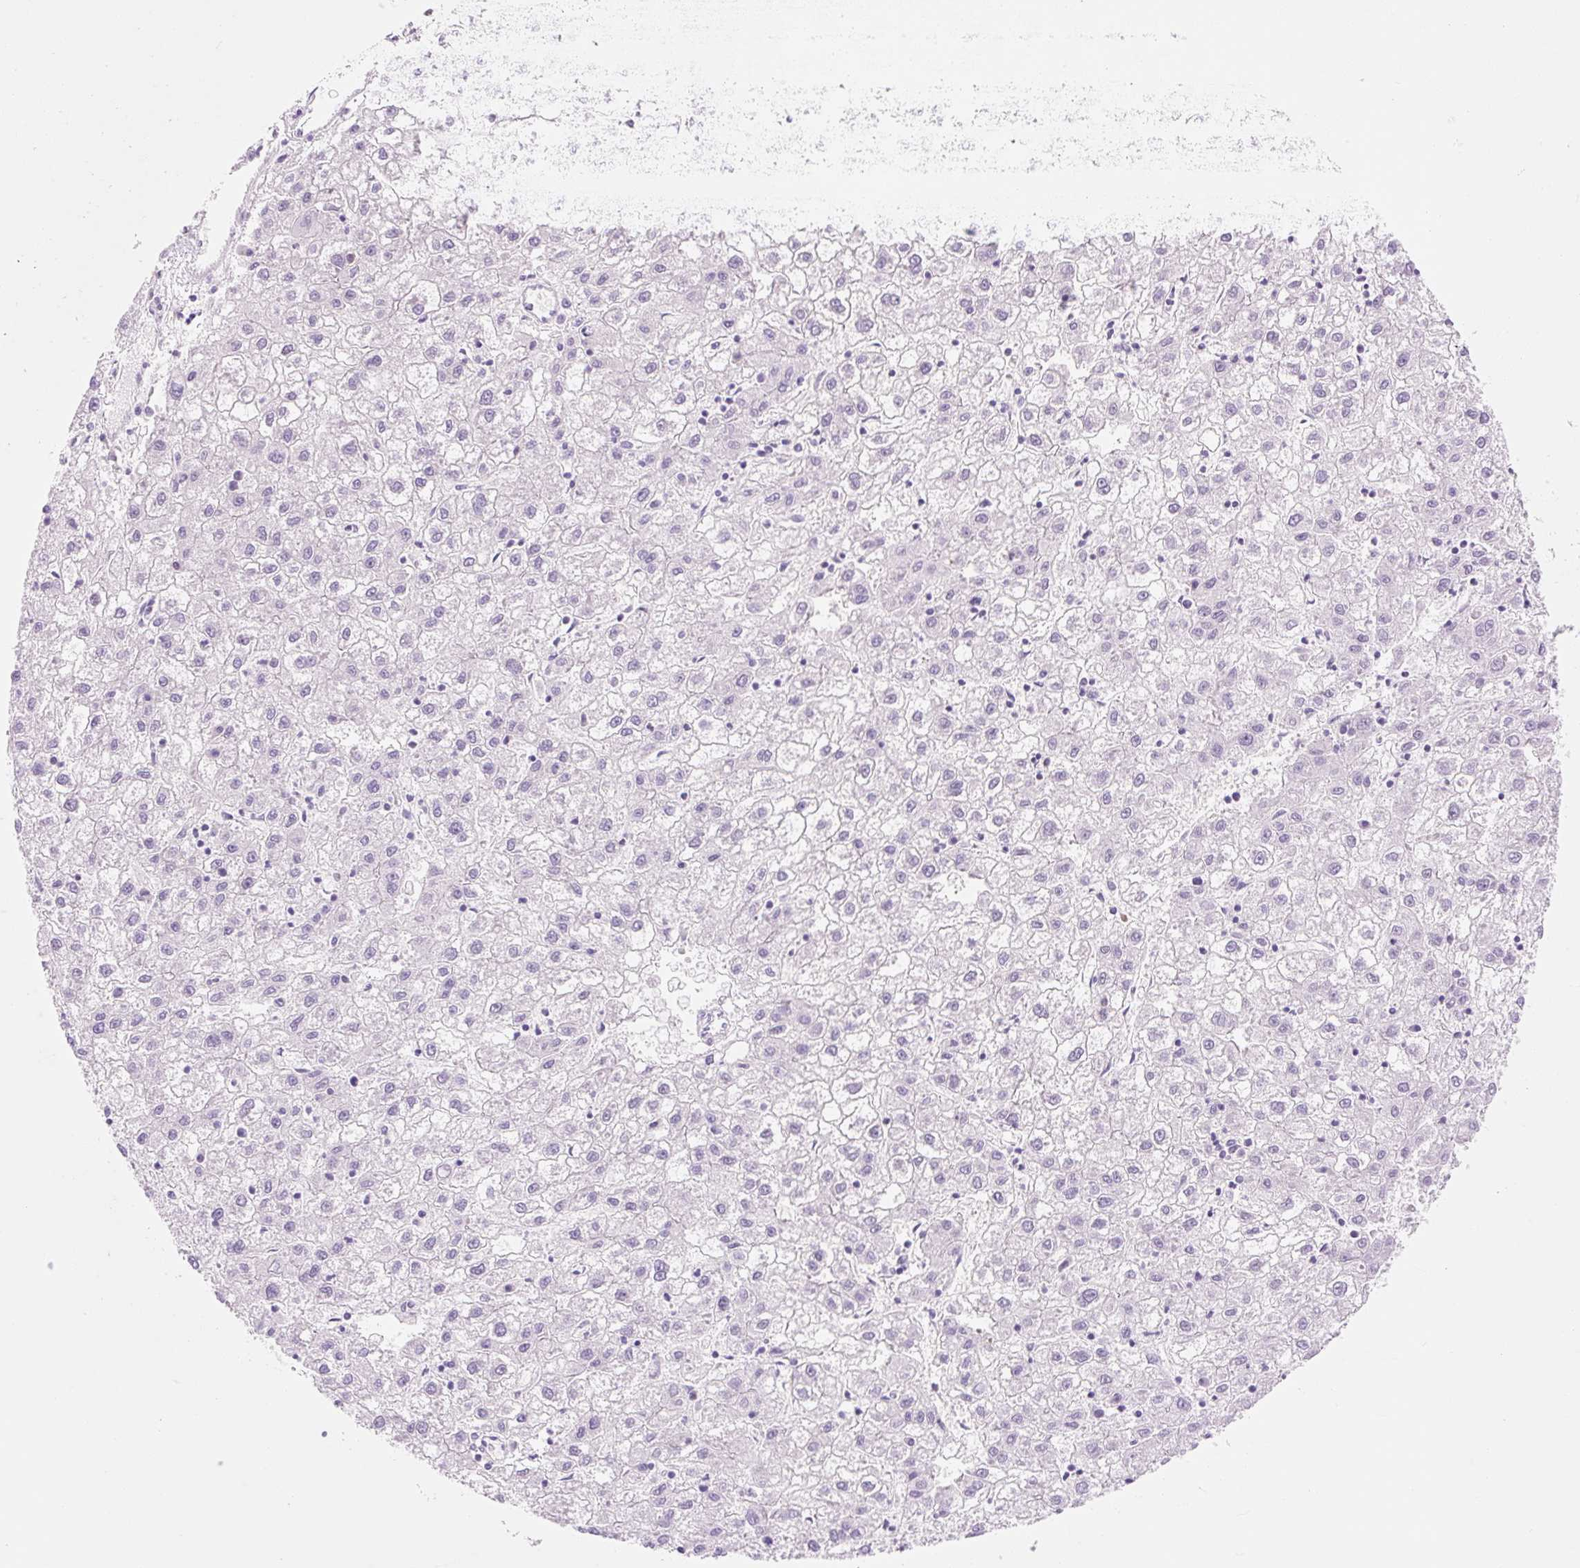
{"staining": {"intensity": "negative", "quantity": "none", "location": "none"}, "tissue": "liver cancer", "cell_type": "Tumor cells", "image_type": "cancer", "snomed": [{"axis": "morphology", "description": "Carcinoma, Hepatocellular, NOS"}, {"axis": "topography", "description": "Liver"}], "caption": "The immunohistochemistry photomicrograph has no significant expression in tumor cells of liver cancer (hepatocellular carcinoma) tissue.", "gene": "CELF6", "patient": {"sex": "male", "age": 72}}